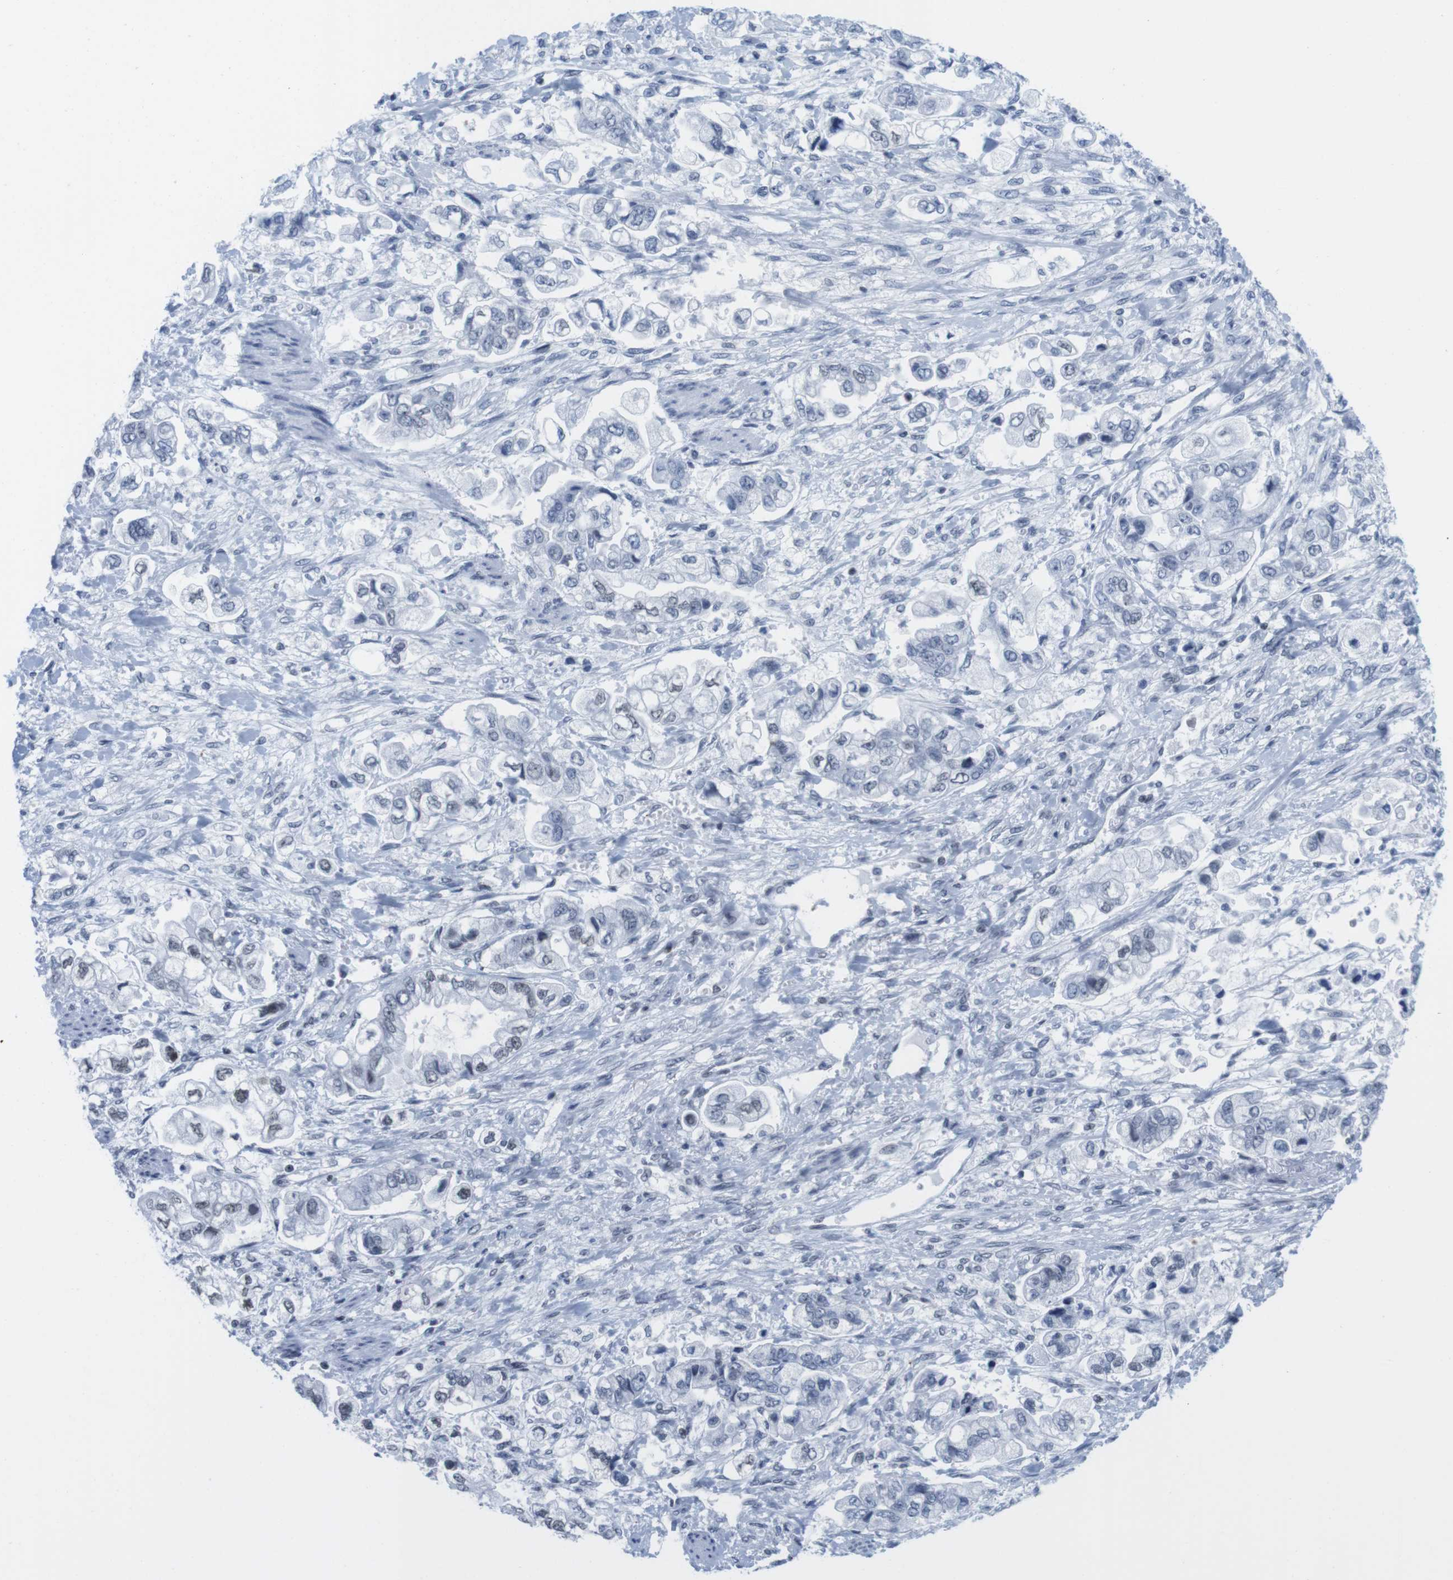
{"staining": {"intensity": "negative", "quantity": "none", "location": "none"}, "tissue": "stomach cancer", "cell_type": "Tumor cells", "image_type": "cancer", "snomed": [{"axis": "morphology", "description": "Normal tissue, NOS"}, {"axis": "morphology", "description": "Adenocarcinoma, NOS"}, {"axis": "topography", "description": "Stomach"}], "caption": "High magnification brightfield microscopy of stomach adenocarcinoma stained with DAB (brown) and counterstained with hematoxylin (blue): tumor cells show no significant expression.", "gene": "IFI16", "patient": {"sex": "male", "age": 62}}